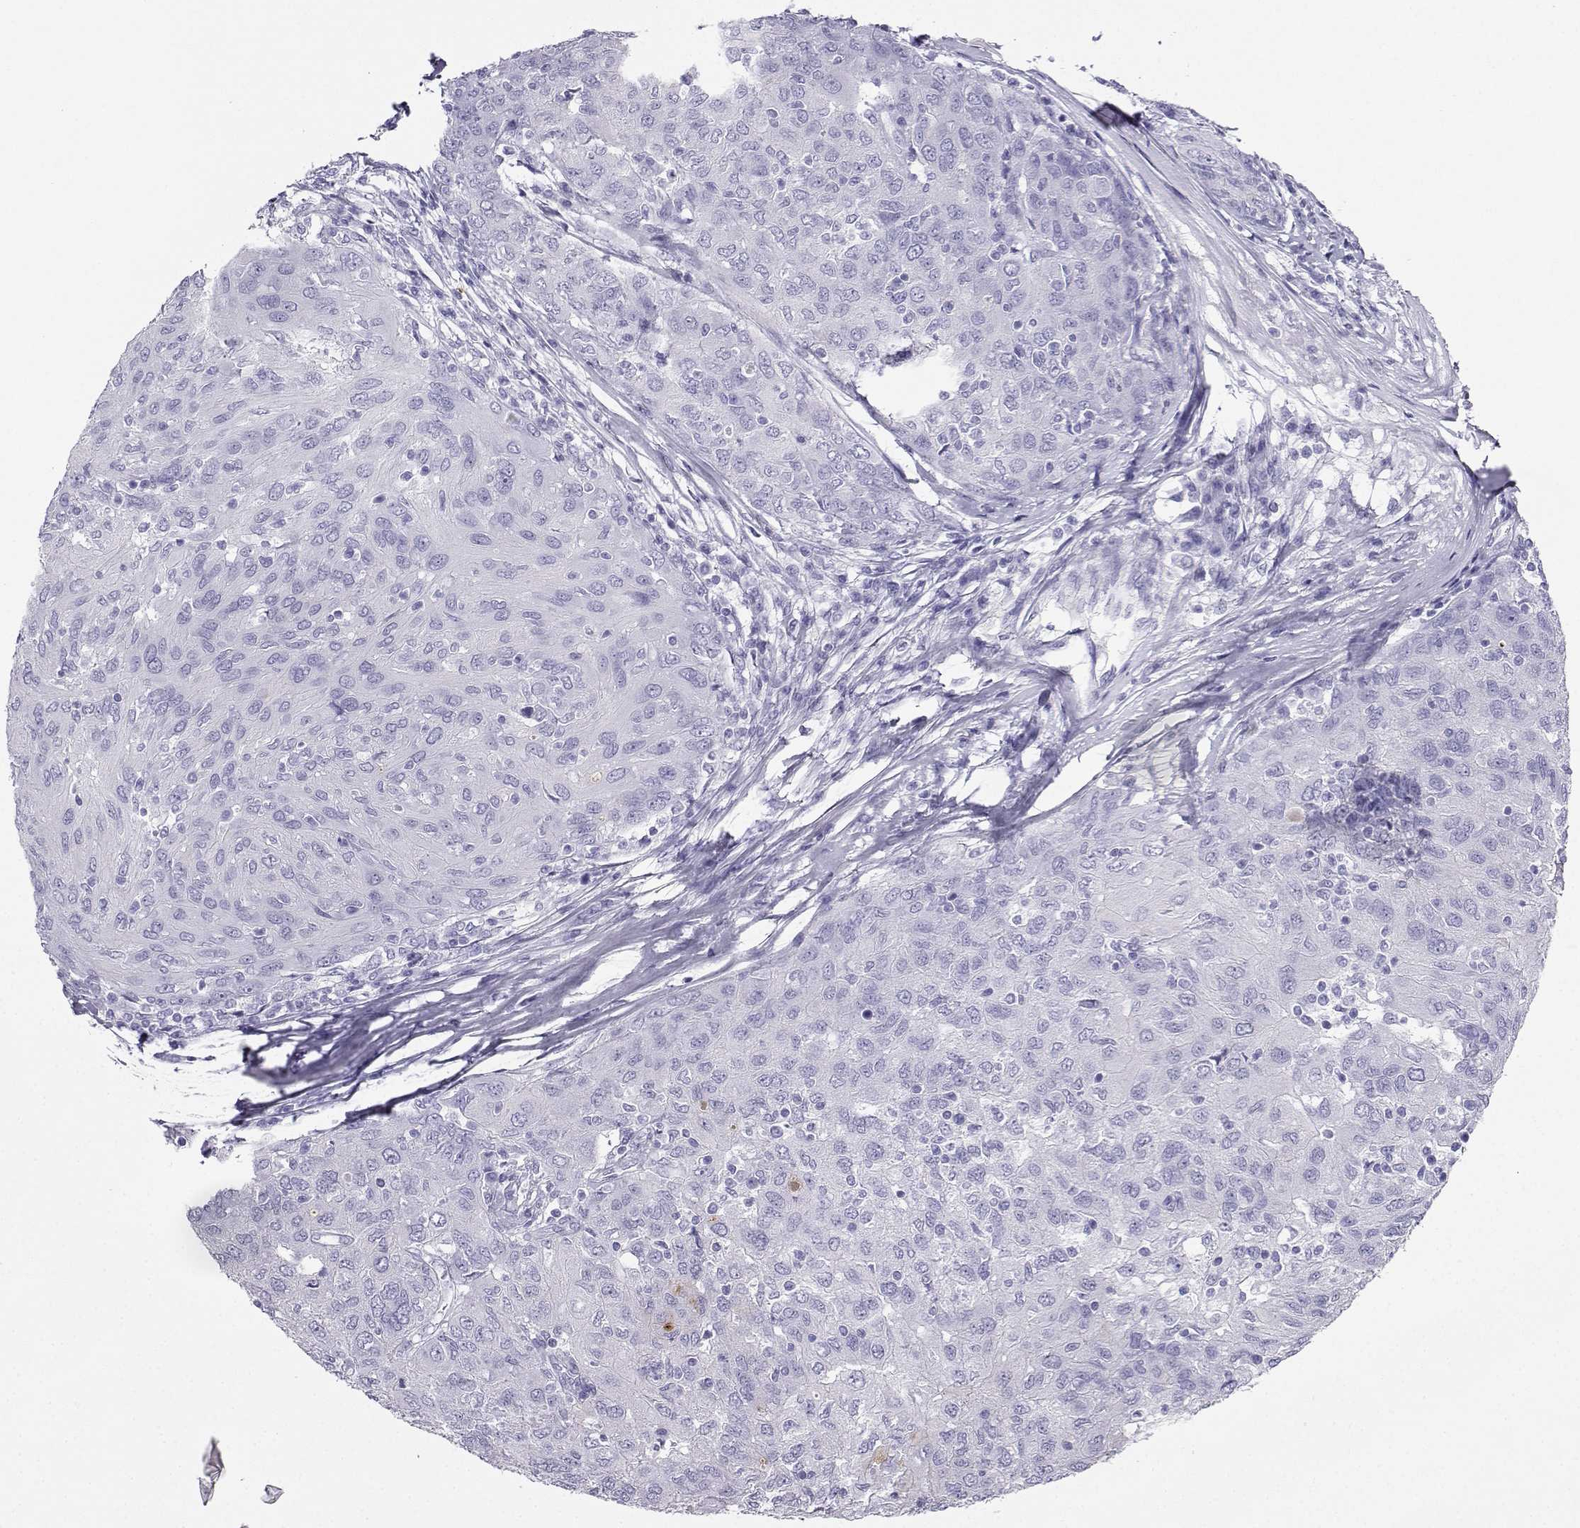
{"staining": {"intensity": "negative", "quantity": "none", "location": "none"}, "tissue": "ovarian cancer", "cell_type": "Tumor cells", "image_type": "cancer", "snomed": [{"axis": "morphology", "description": "Carcinoma, endometroid"}, {"axis": "topography", "description": "Ovary"}], "caption": "A micrograph of human endometroid carcinoma (ovarian) is negative for staining in tumor cells. Nuclei are stained in blue.", "gene": "CD109", "patient": {"sex": "female", "age": 50}}